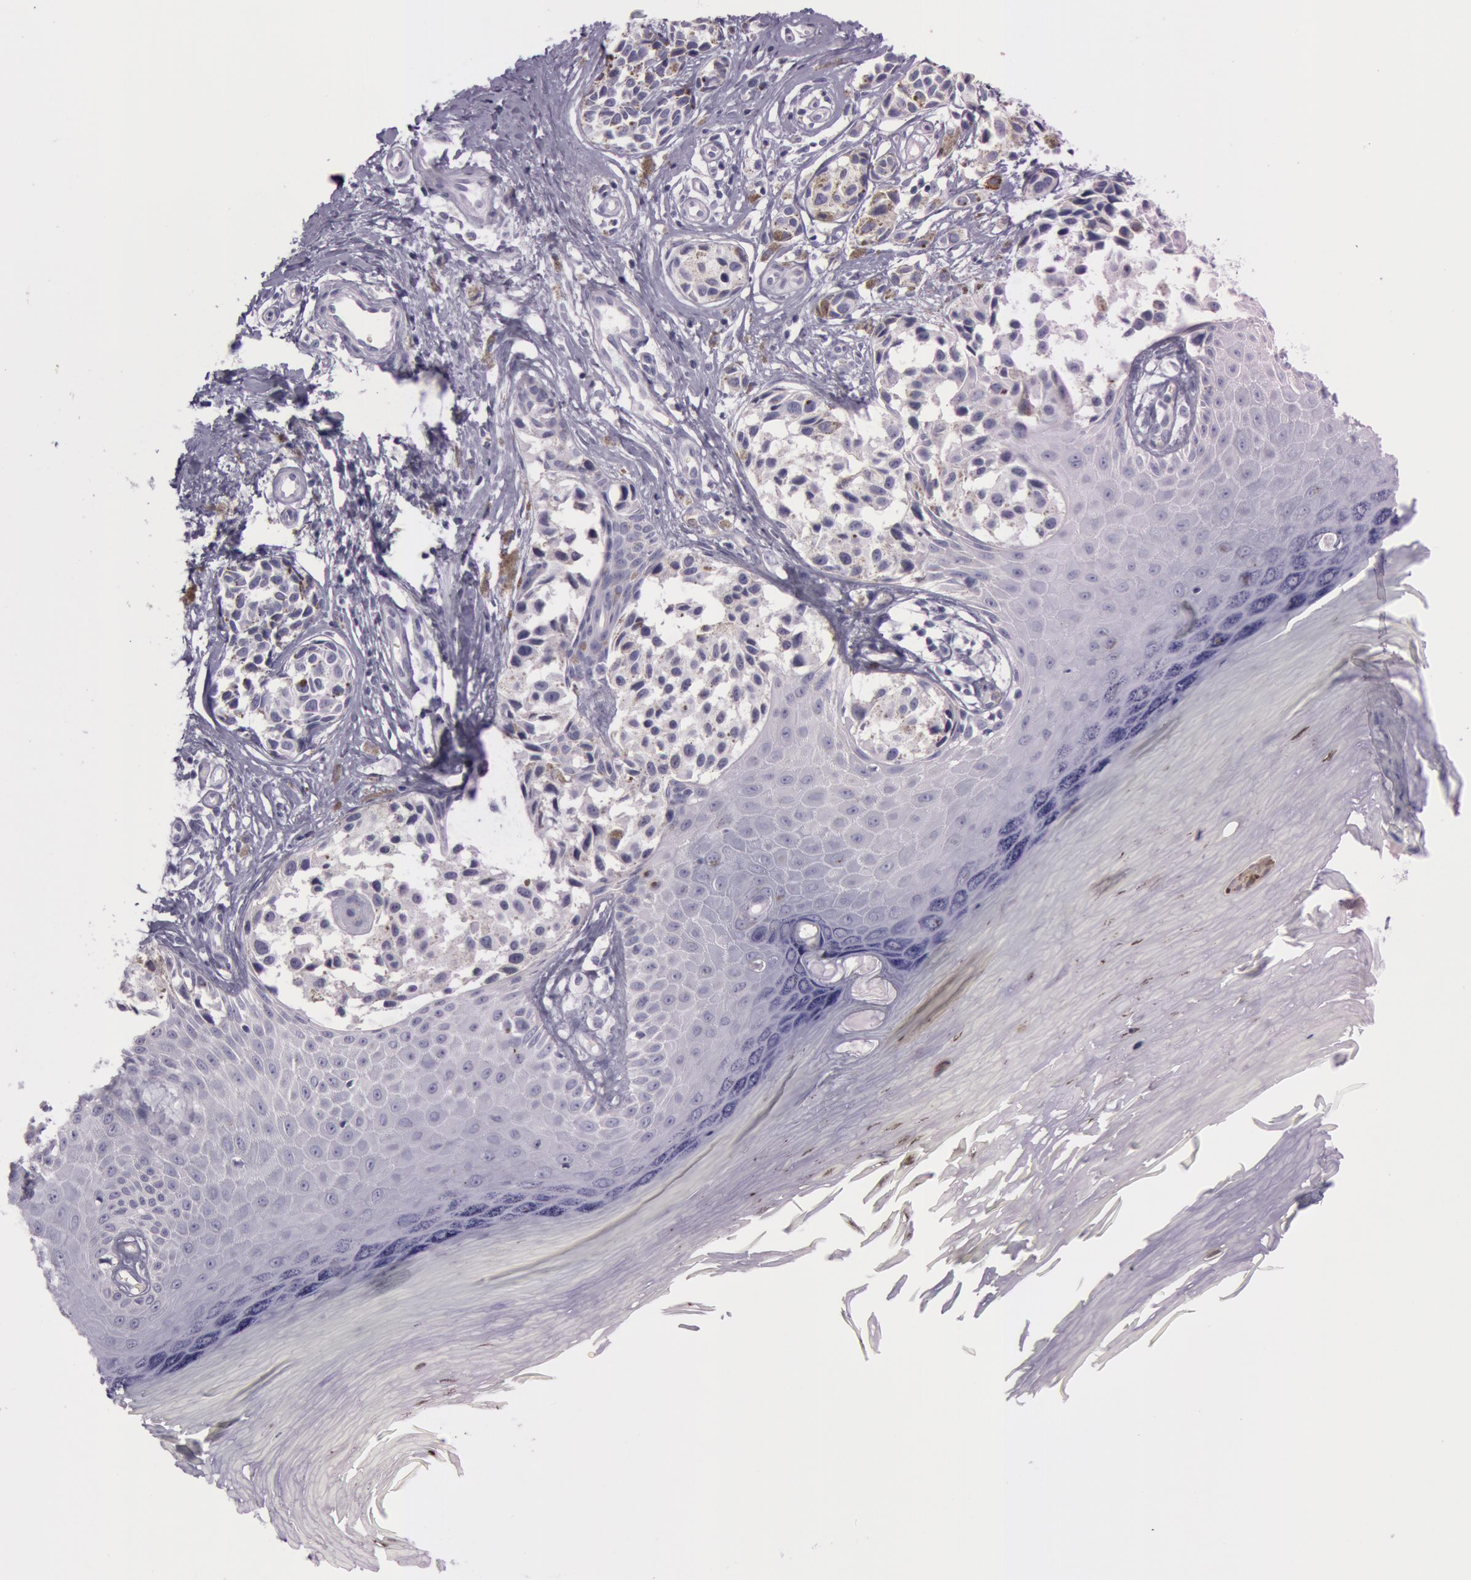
{"staining": {"intensity": "negative", "quantity": "none", "location": "none"}, "tissue": "melanoma", "cell_type": "Tumor cells", "image_type": "cancer", "snomed": [{"axis": "morphology", "description": "Malignant melanoma, NOS"}, {"axis": "topography", "description": "Skin"}], "caption": "Malignant melanoma was stained to show a protein in brown. There is no significant staining in tumor cells.", "gene": "FOLH1", "patient": {"sex": "male", "age": 79}}